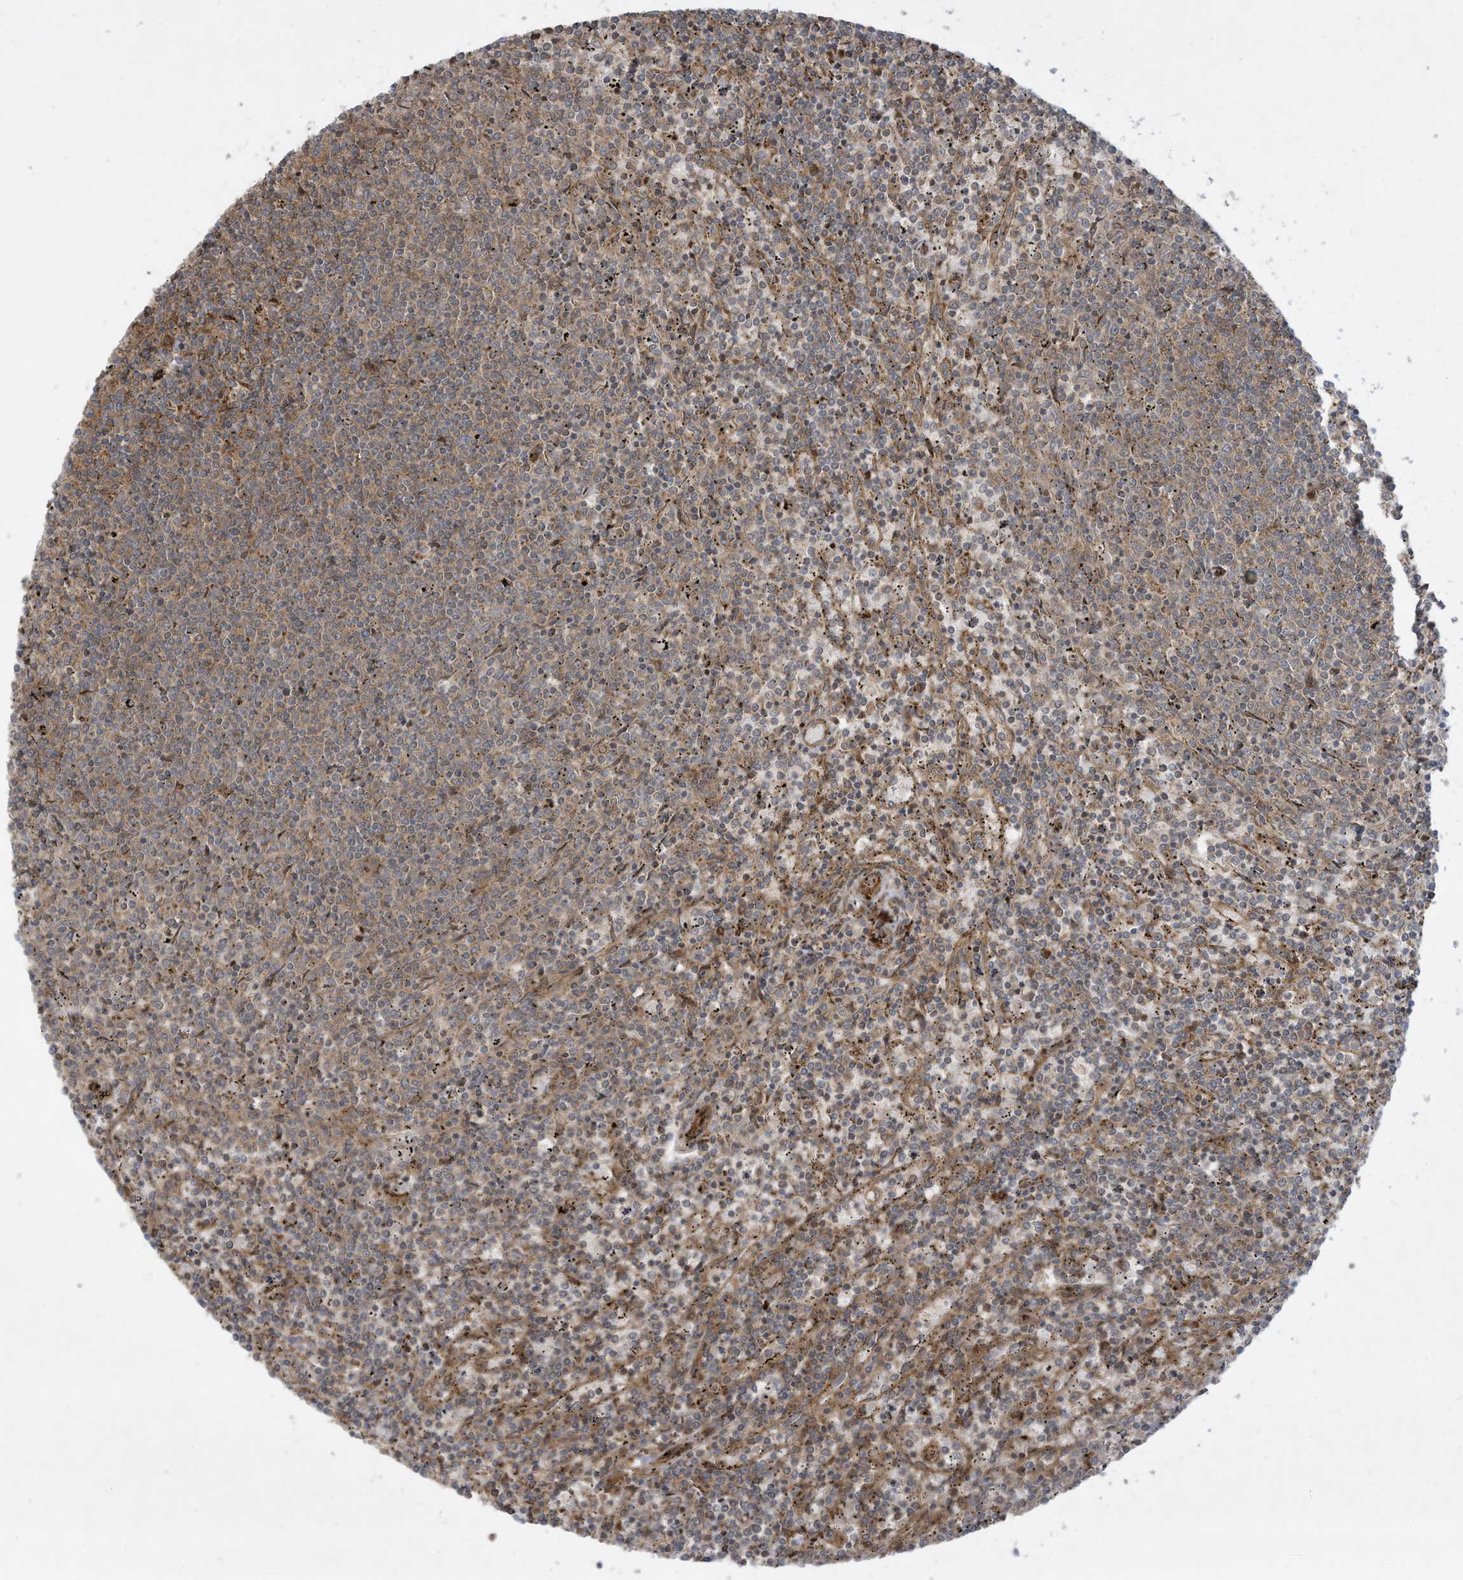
{"staining": {"intensity": "moderate", "quantity": ">75%", "location": "cytoplasmic/membranous"}, "tissue": "lymphoma", "cell_type": "Tumor cells", "image_type": "cancer", "snomed": [{"axis": "morphology", "description": "Malignant lymphoma, non-Hodgkin's type, Low grade"}, {"axis": "topography", "description": "Spleen"}], "caption": "There is medium levels of moderate cytoplasmic/membranous expression in tumor cells of lymphoma, as demonstrated by immunohistochemical staining (brown color).", "gene": "DDIT4", "patient": {"sex": "female", "age": 50}}